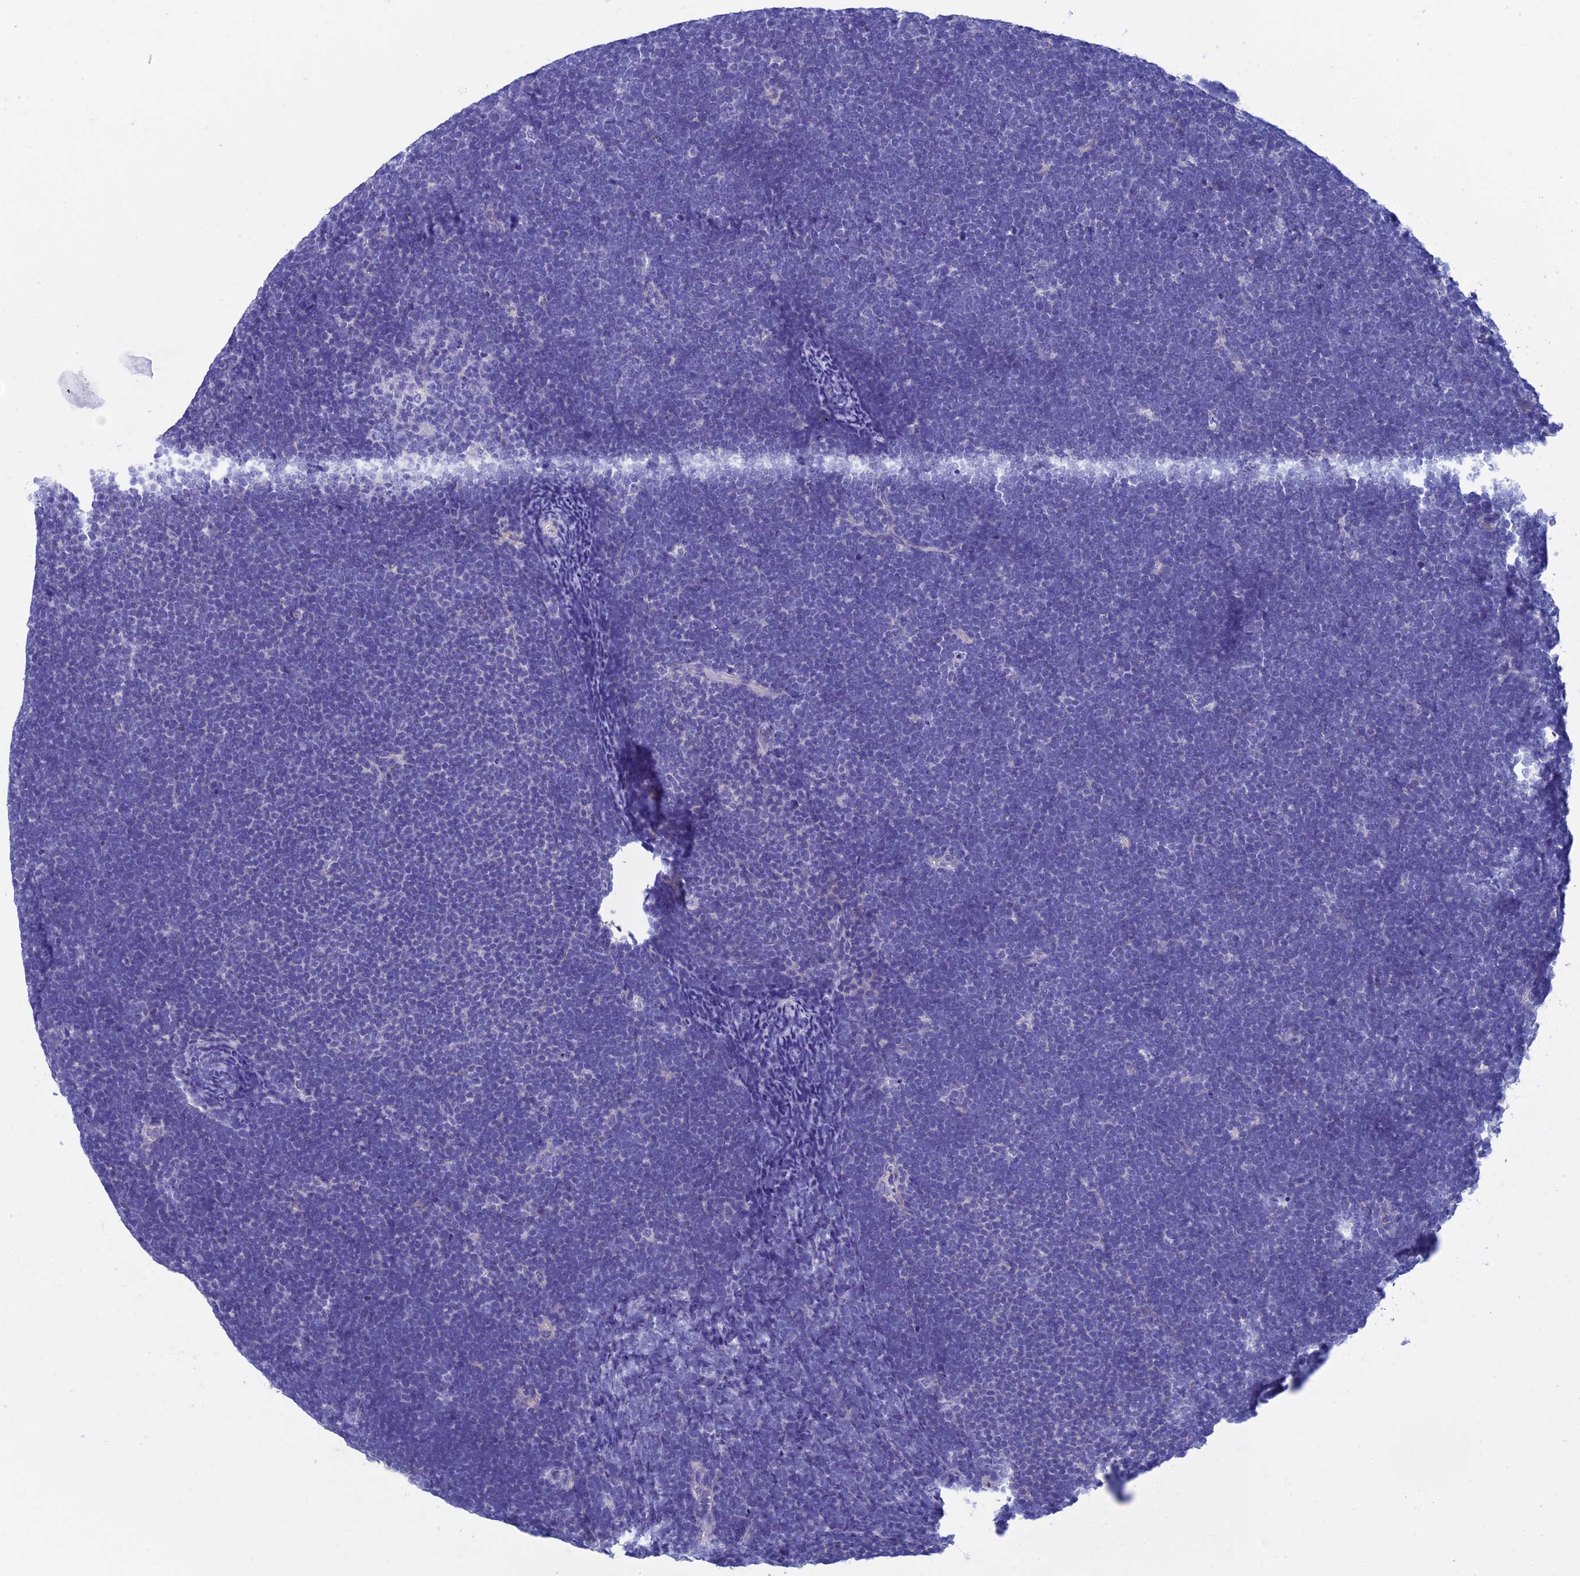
{"staining": {"intensity": "negative", "quantity": "none", "location": "none"}, "tissue": "lymphoma", "cell_type": "Tumor cells", "image_type": "cancer", "snomed": [{"axis": "morphology", "description": "Malignant lymphoma, non-Hodgkin's type, High grade"}, {"axis": "topography", "description": "Lymph node"}], "caption": "Immunohistochemical staining of malignant lymphoma, non-Hodgkin's type (high-grade) shows no significant staining in tumor cells.", "gene": "ADH7", "patient": {"sex": "male", "age": 13}}